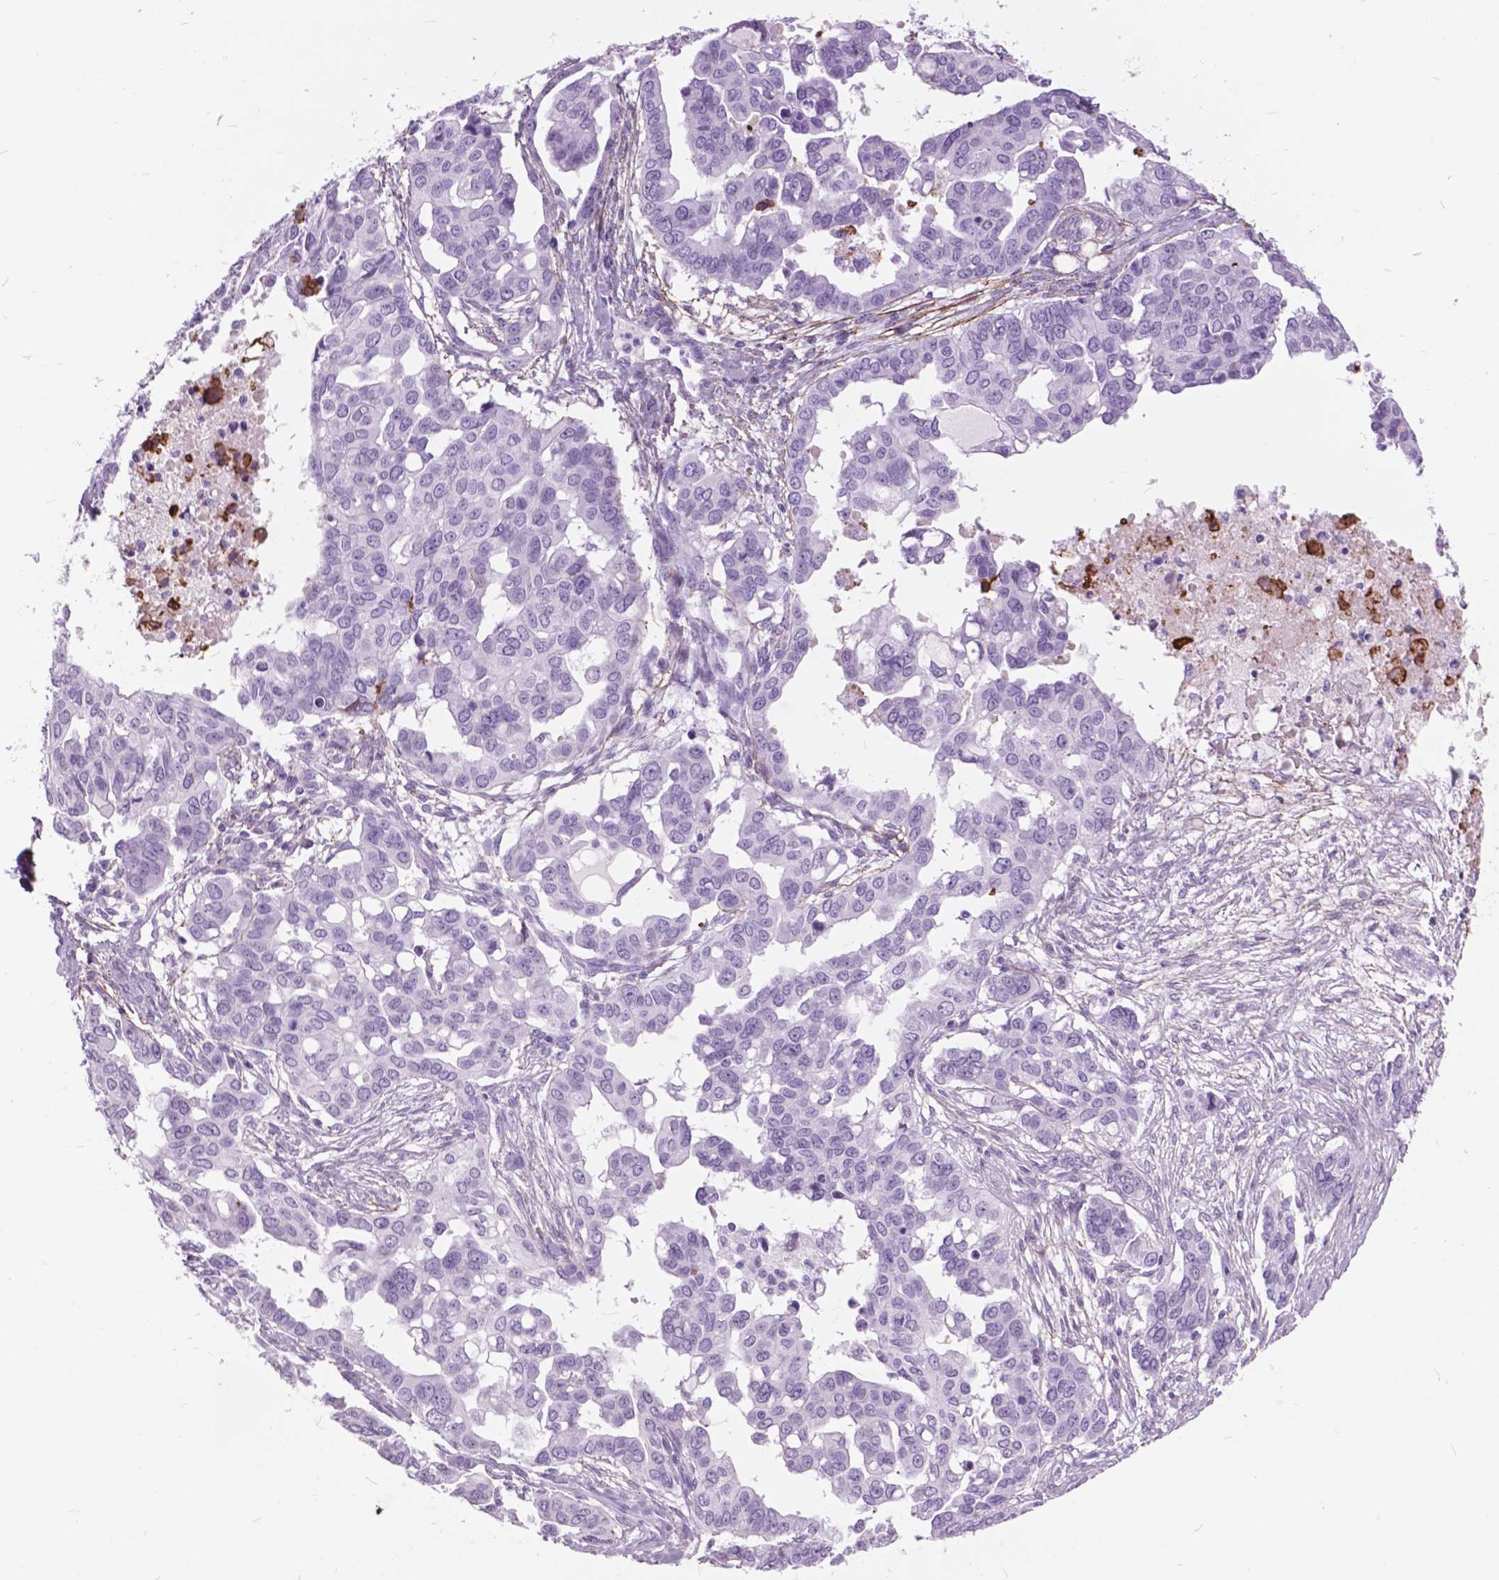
{"staining": {"intensity": "negative", "quantity": "none", "location": "none"}, "tissue": "ovarian cancer", "cell_type": "Tumor cells", "image_type": "cancer", "snomed": [{"axis": "morphology", "description": "Carcinoma, endometroid"}, {"axis": "topography", "description": "Ovary"}], "caption": "DAB immunohistochemical staining of human endometroid carcinoma (ovarian) shows no significant expression in tumor cells.", "gene": "GDF9", "patient": {"sex": "female", "age": 78}}